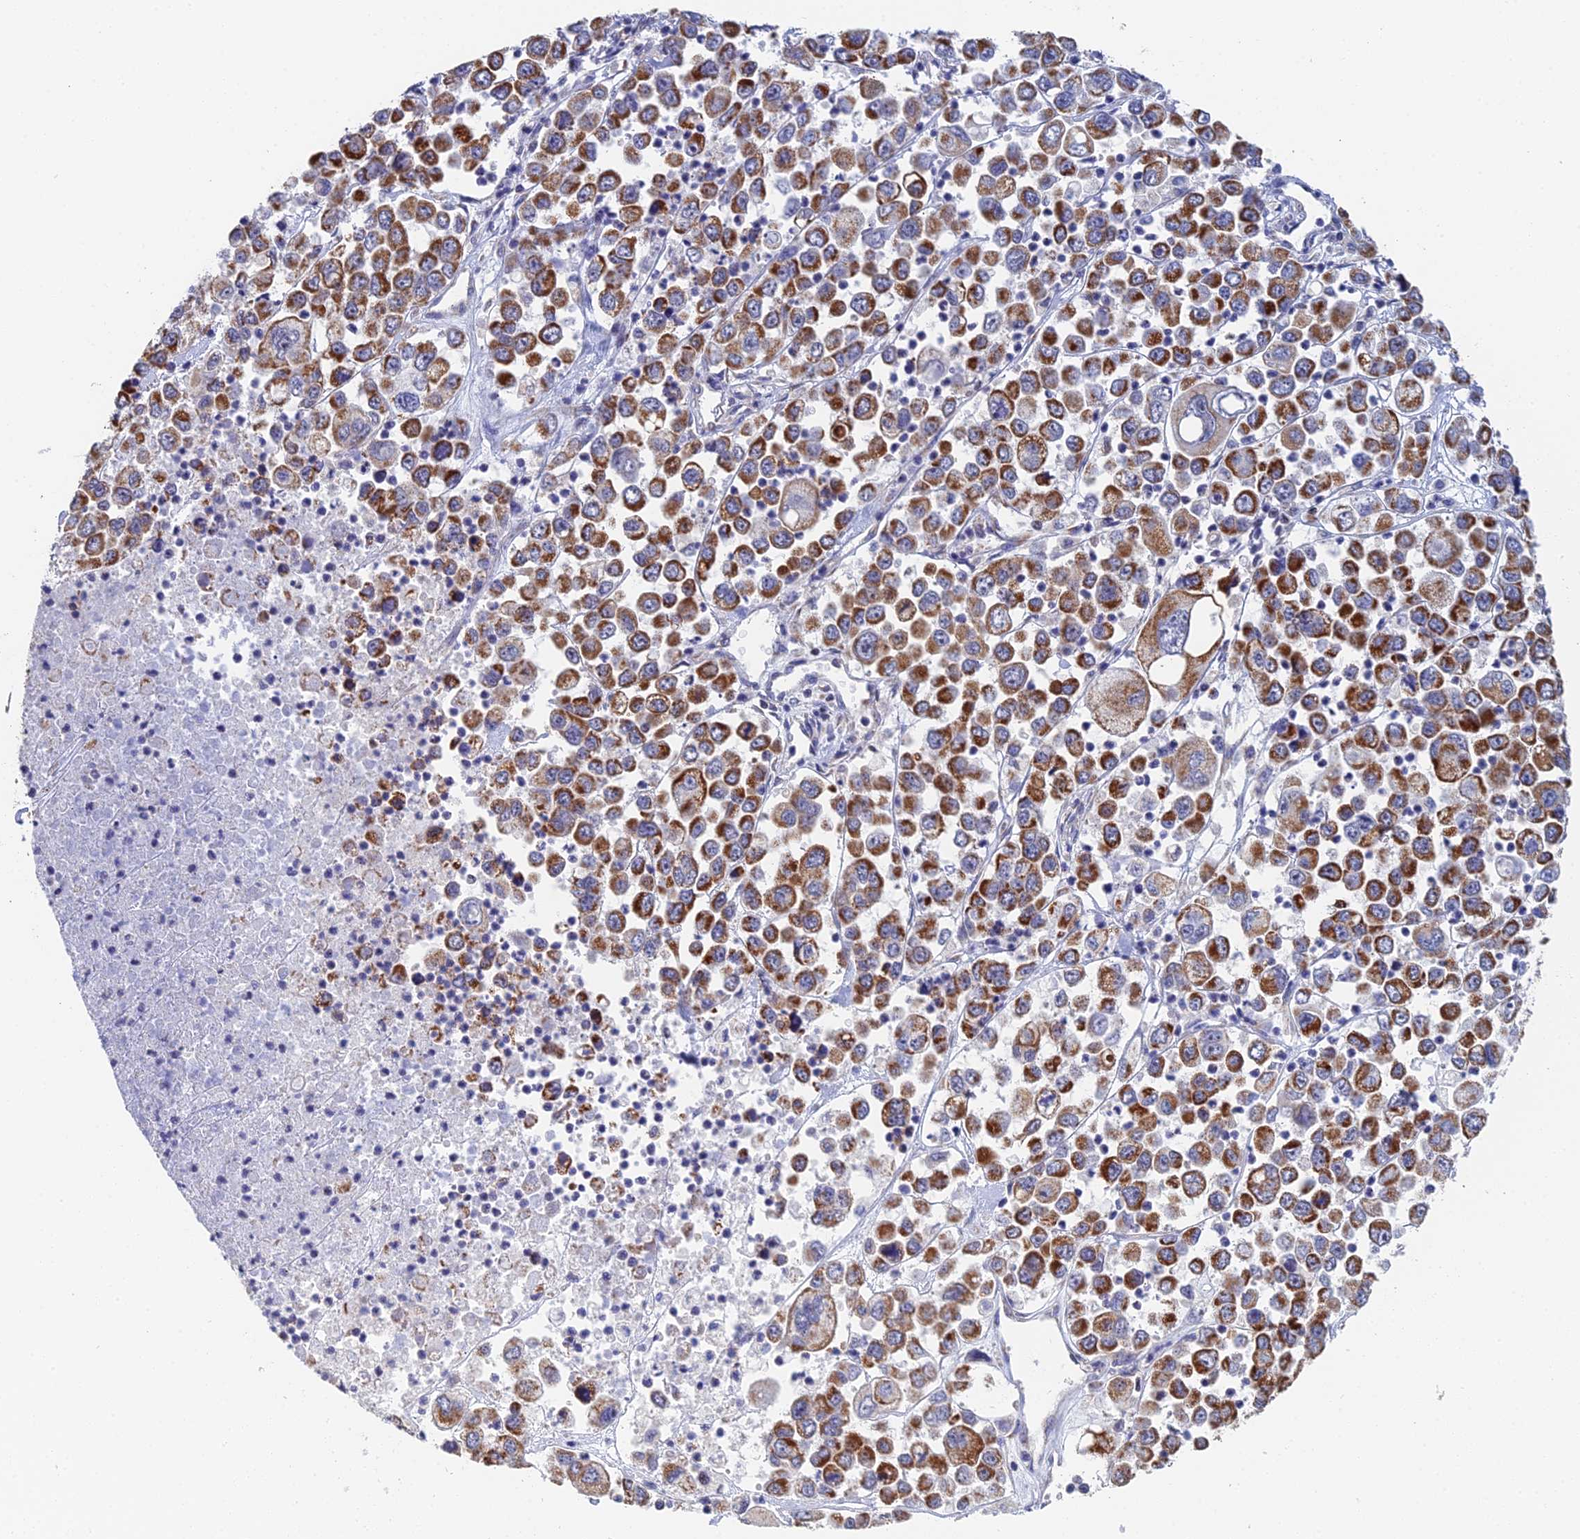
{"staining": {"intensity": "strong", "quantity": ">75%", "location": "cytoplasmic/membranous"}, "tissue": "melanoma", "cell_type": "Tumor cells", "image_type": "cancer", "snomed": [{"axis": "morphology", "description": "Malignant melanoma, Metastatic site"}, {"axis": "topography", "description": "Lymph node"}], "caption": "Malignant melanoma (metastatic site) tissue displays strong cytoplasmic/membranous staining in approximately >75% of tumor cells, visualized by immunohistochemistry. Ihc stains the protein in brown and the nuclei are stained blue.", "gene": "ECSIT", "patient": {"sex": "female", "age": 54}}